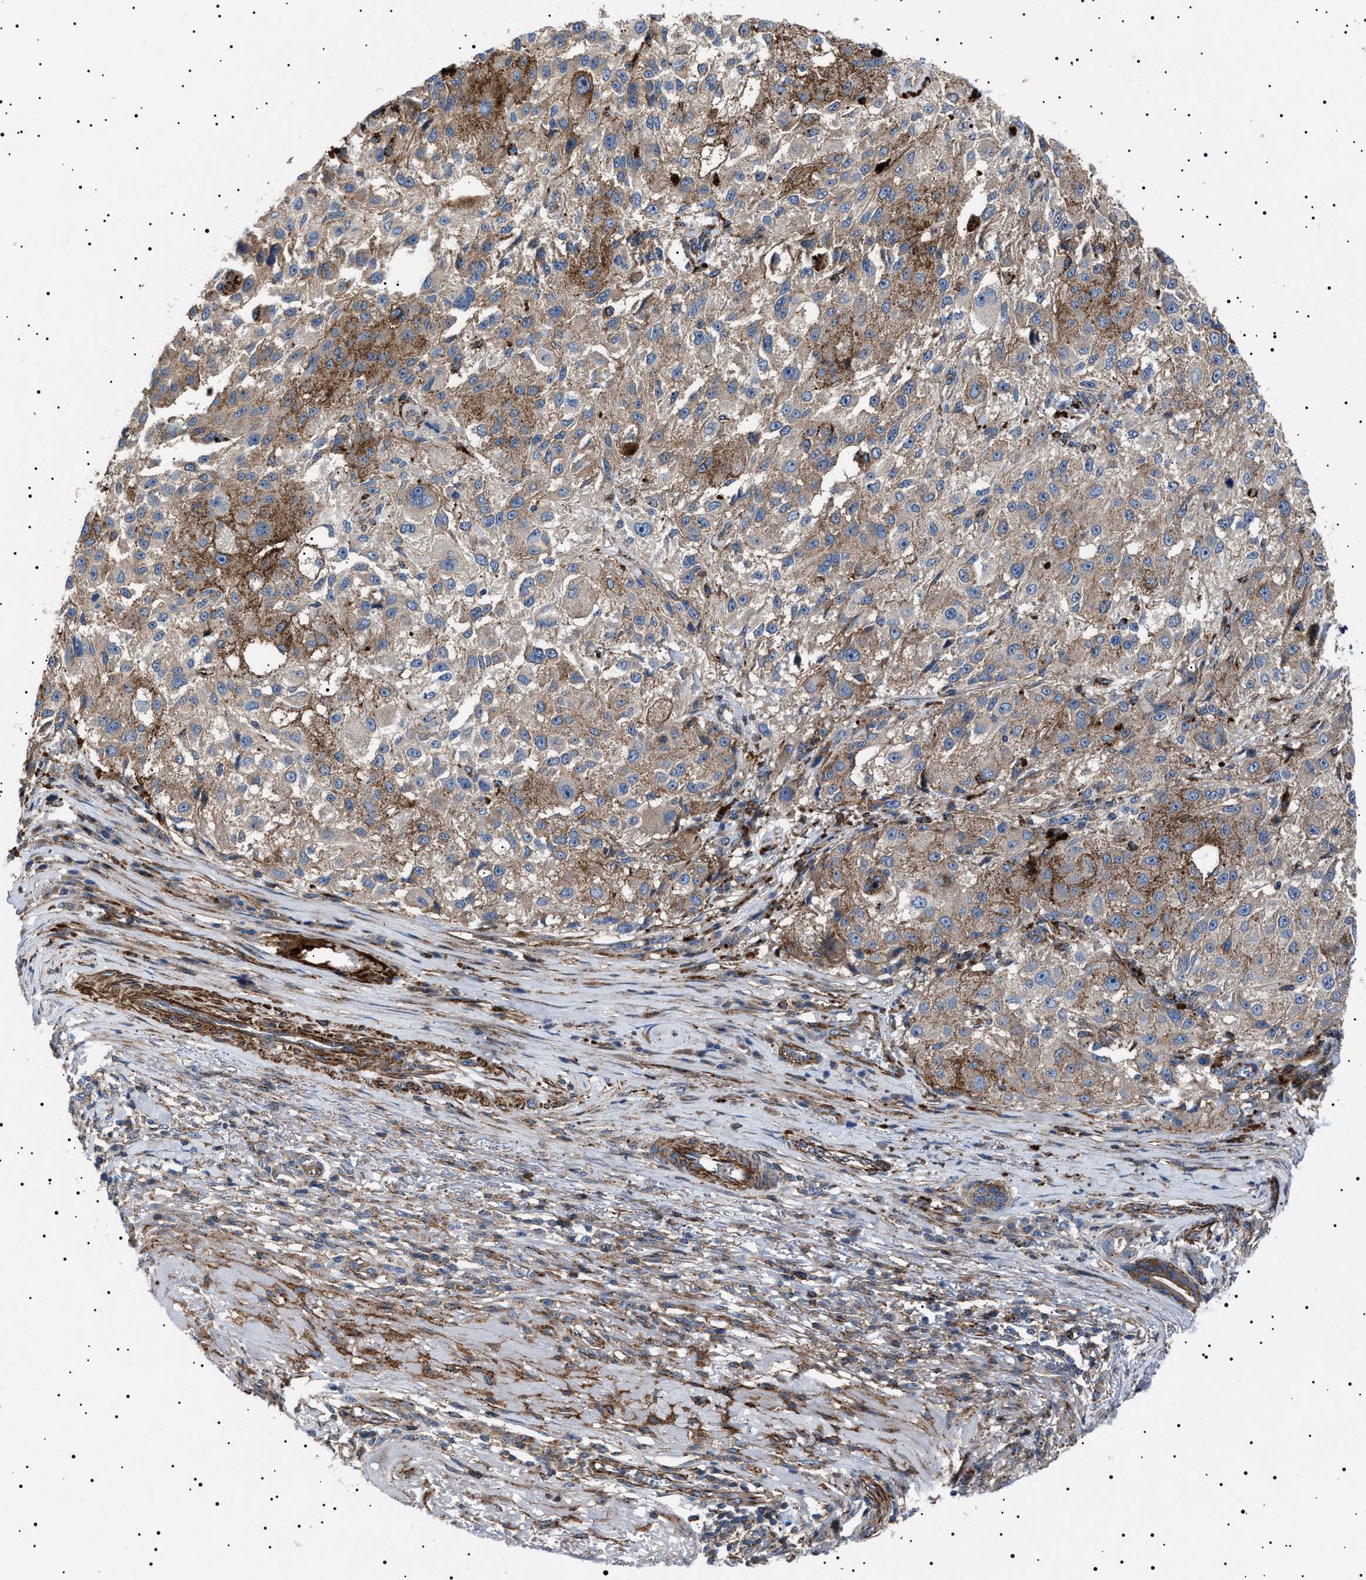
{"staining": {"intensity": "moderate", "quantity": ">75%", "location": "cytoplasmic/membranous"}, "tissue": "melanoma", "cell_type": "Tumor cells", "image_type": "cancer", "snomed": [{"axis": "morphology", "description": "Necrosis, NOS"}, {"axis": "morphology", "description": "Malignant melanoma, NOS"}, {"axis": "topography", "description": "Skin"}], "caption": "This photomicrograph exhibits IHC staining of malignant melanoma, with medium moderate cytoplasmic/membranous staining in about >75% of tumor cells.", "gene": "NEU1", "patient": {"sex": "female", "age": 87}}